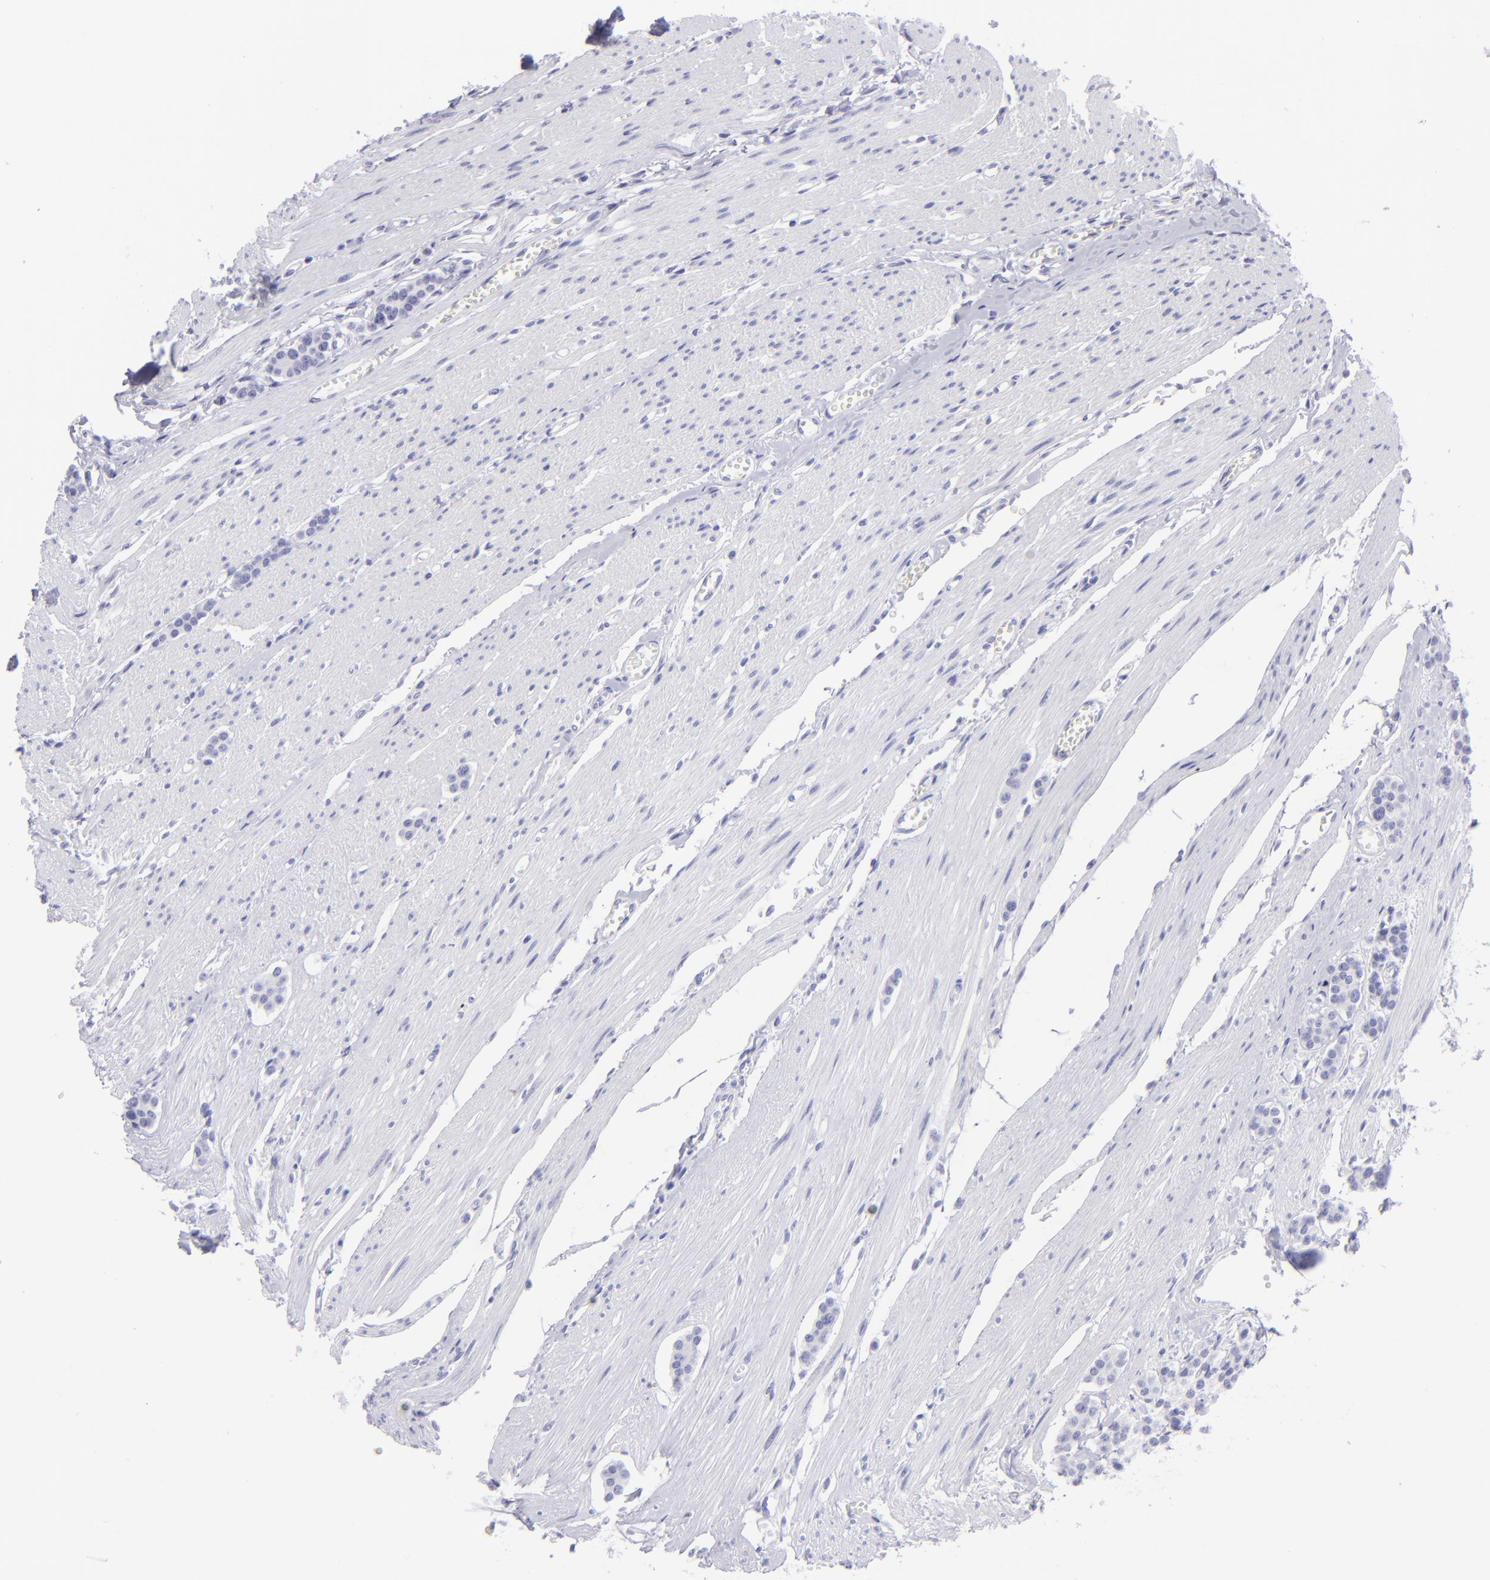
{"staining": {"intensity": "negative", "quantity": "none", "location": "none"}, "tissue": "carcinoid", "cell_type": "Tumor cells", "image_type": "cancer", "snomed": [{"axis": "morphology", "description": "Carcinoid, malignant, NOS"}, {"axis": "topography", "description": "Small intestine"}], "caption": "Image shows no protein positivity in tumor cells of carcinoid (malignant) tissue.", "gene": "SLC1A3", "patient": {"sex": "male", "age": 60}}